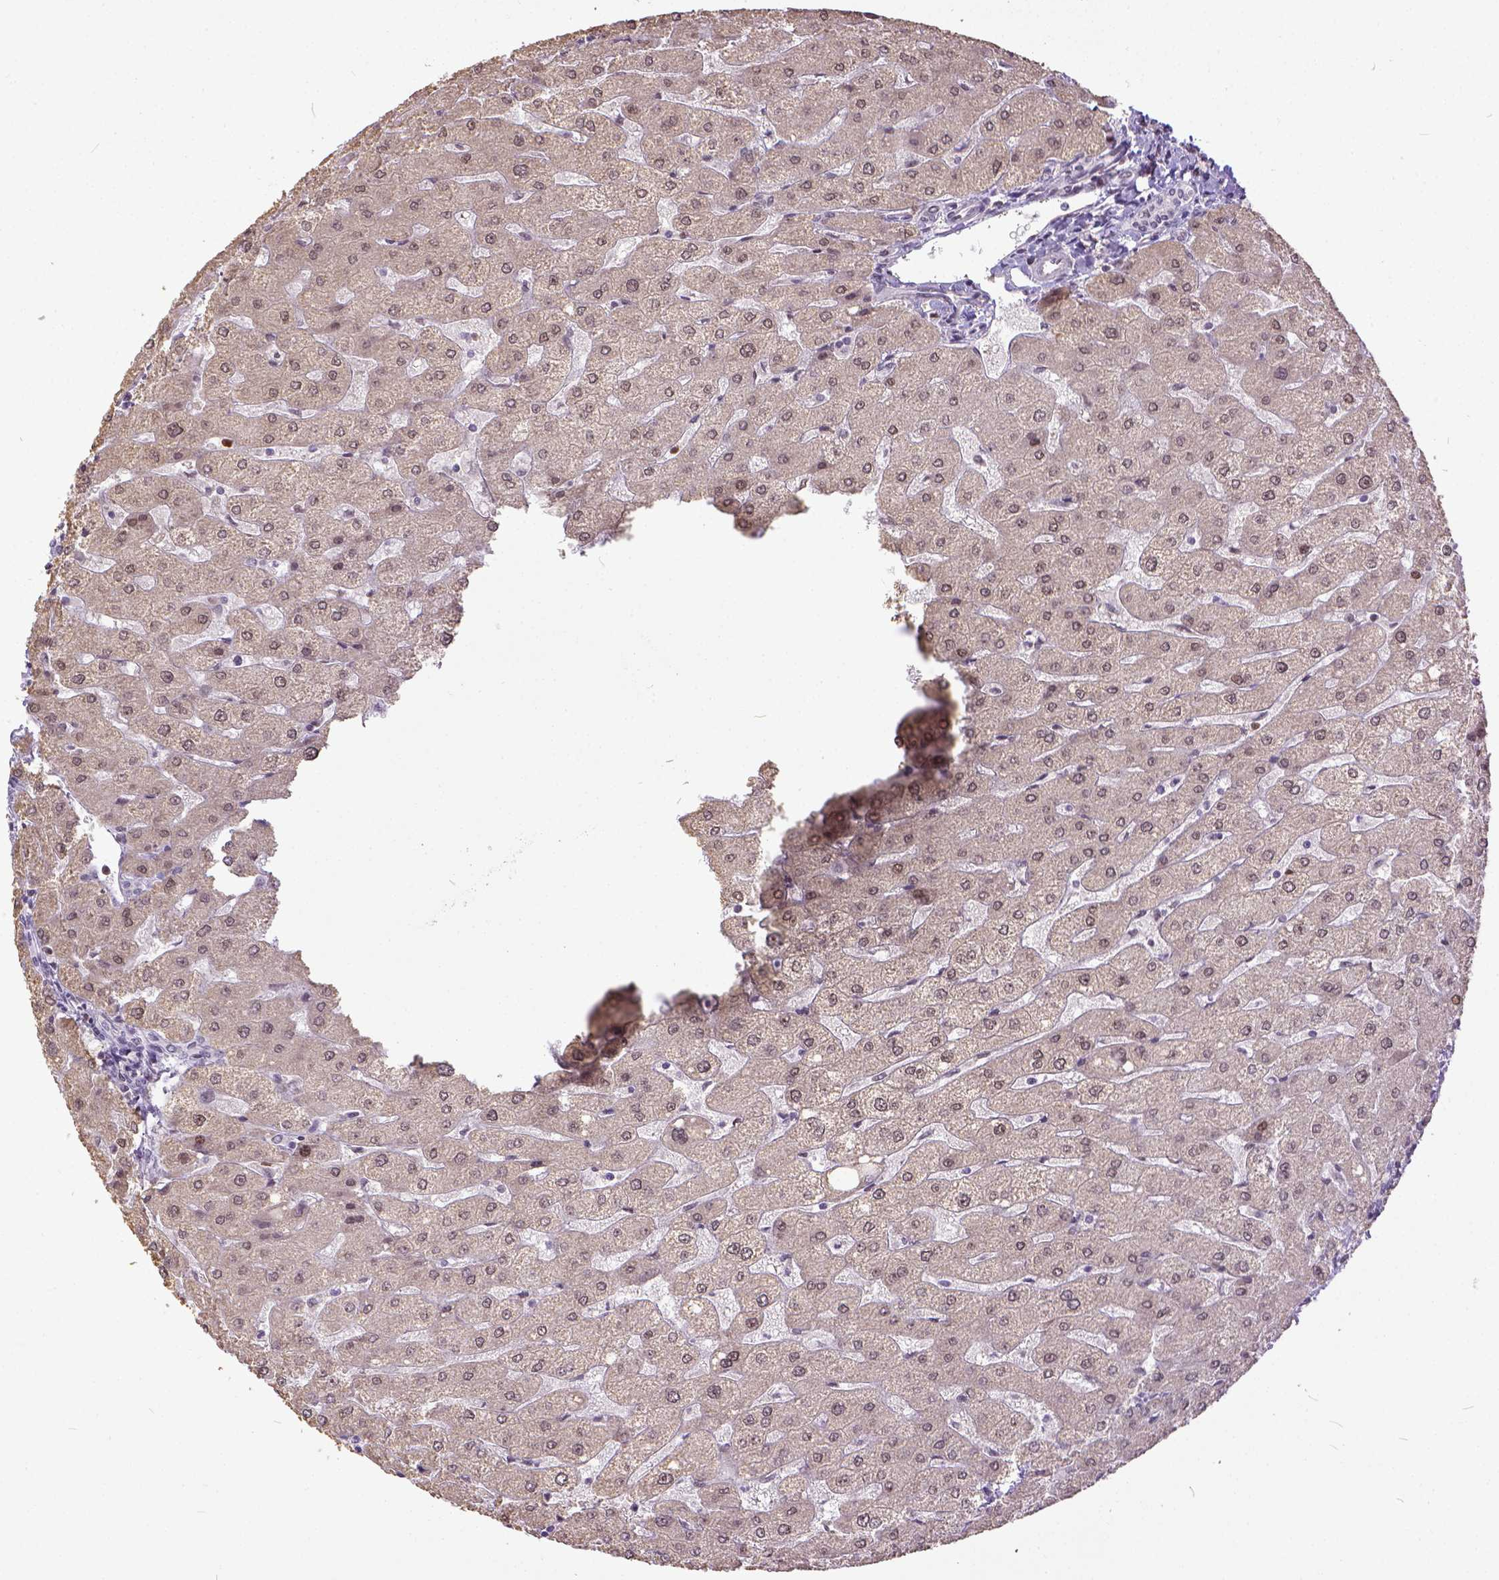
{"staining": {"intensity": "weak", "quantity": ">75%", "location": "nuclear"}, "tissue": "liver", "cell_type": "Cholangiocytes", "image_type": "normal", "snomed": [{"axis": "morphology", "description": "Normal tissue, NOS"}, {"axis": "topography", "description": "Liver"}], "caption": "Approximately >75% of cholangiocytes in benign liver show weak nuclear protein staining as visualized by brown immunohistochemical staining.", "gene": "ERCC1", "patient": {"sex": "male", "age": 67}}